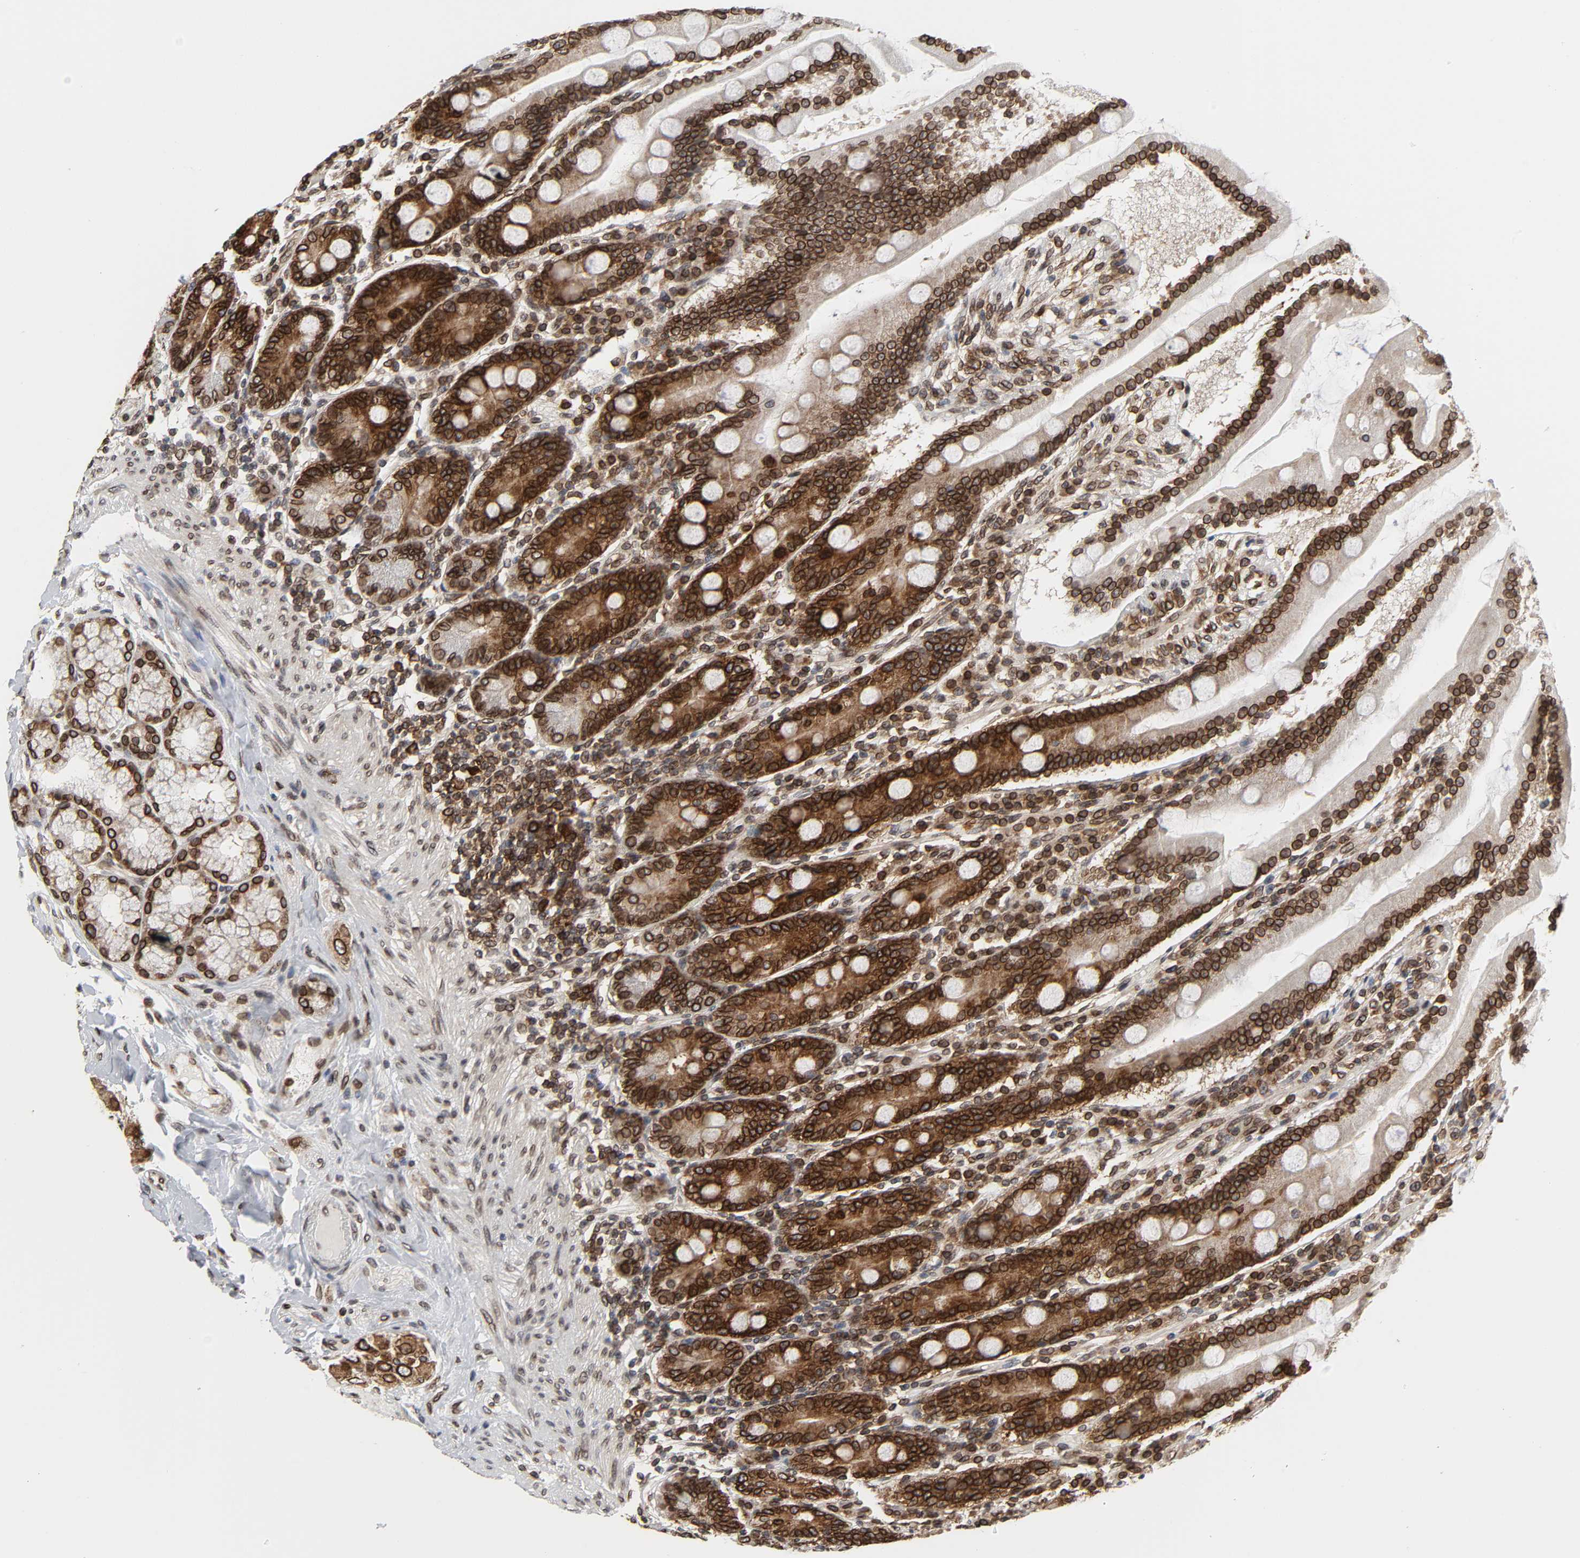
{"staining": {"intensity": "strong", "quantity": ">75%", "location": "cytoplasmic/membranous,nuclear"}, "tissue": "duodenum", "cell_type": "Glandular cells", "image_type": "normal", "snomed": [{"axis": "morphology", "description": "Normal tissue, NOS"}, {"axis": "topography", "description": "Duodenum"}], "caption": "IHC micrograph of unremarkable duodenum: human duodenum stained using immunohistochemistry (IHC) exhibits high levels of strong protein expression localized specifically in the cytoplasmic/membranous,nuclear of glandular cells, appearing as a cytoplasmic/membranous,nuclear brown color.", "gene": "RANGAP1", "patient": {"sex": "female", "age": 64}}